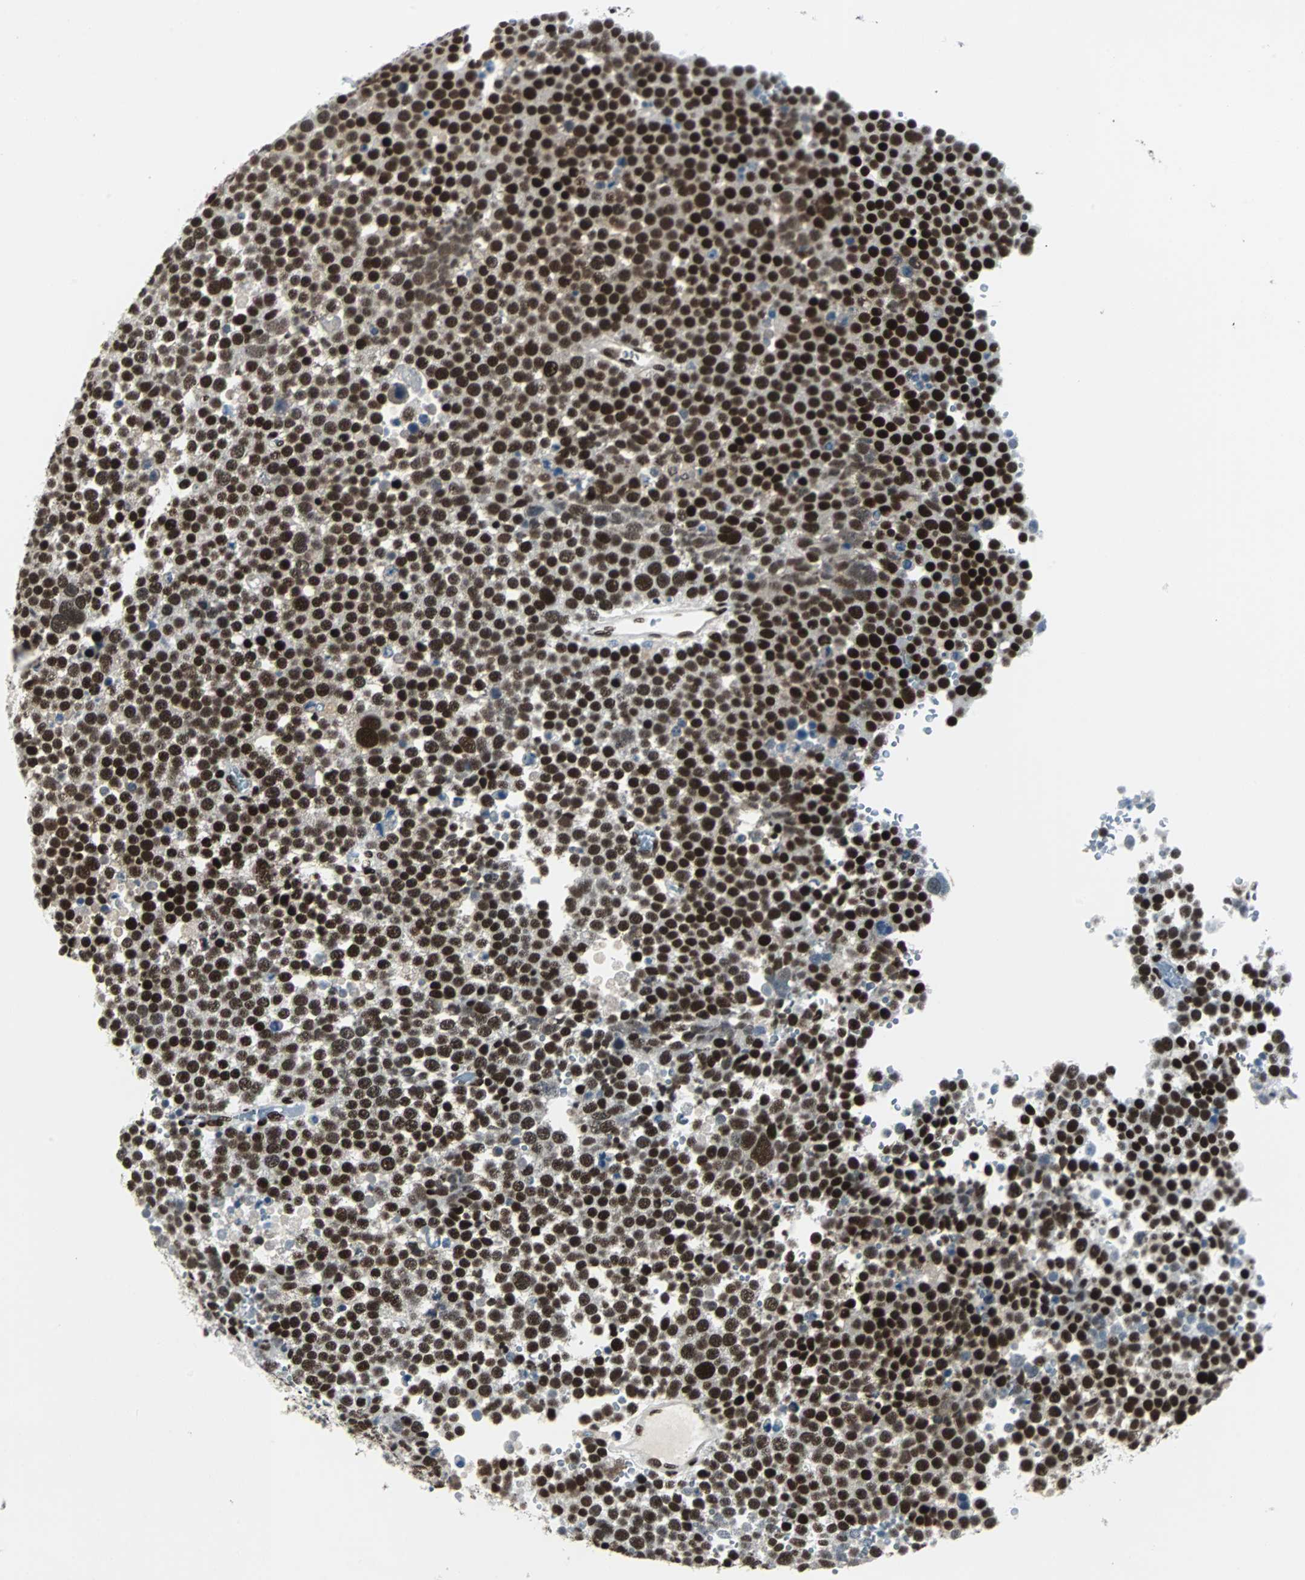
{"staining": {"intensity": "strong", "quantity": ">75%", "location": "nuclear"}, "tissue": "testis cancer", "cell_type": "Tumor cells", "image_type": "cancer", "snomed": [{"axis": "morphology", "description": "Seminoma, NOS"}, {"axis": "topography", "description": "Testis"}], "caption": "Immunohistochemistry (IHC) histopathology image of neoplastic tissue: testis cancer stained using immunohistochemistry demonstrates high levels of strong protein expression localized specifically in the nuclear of tumor cells, appearing as a nuclear brown color.", "gene": "MEF2D", "patient": {"sex": "male", "age": 71}}